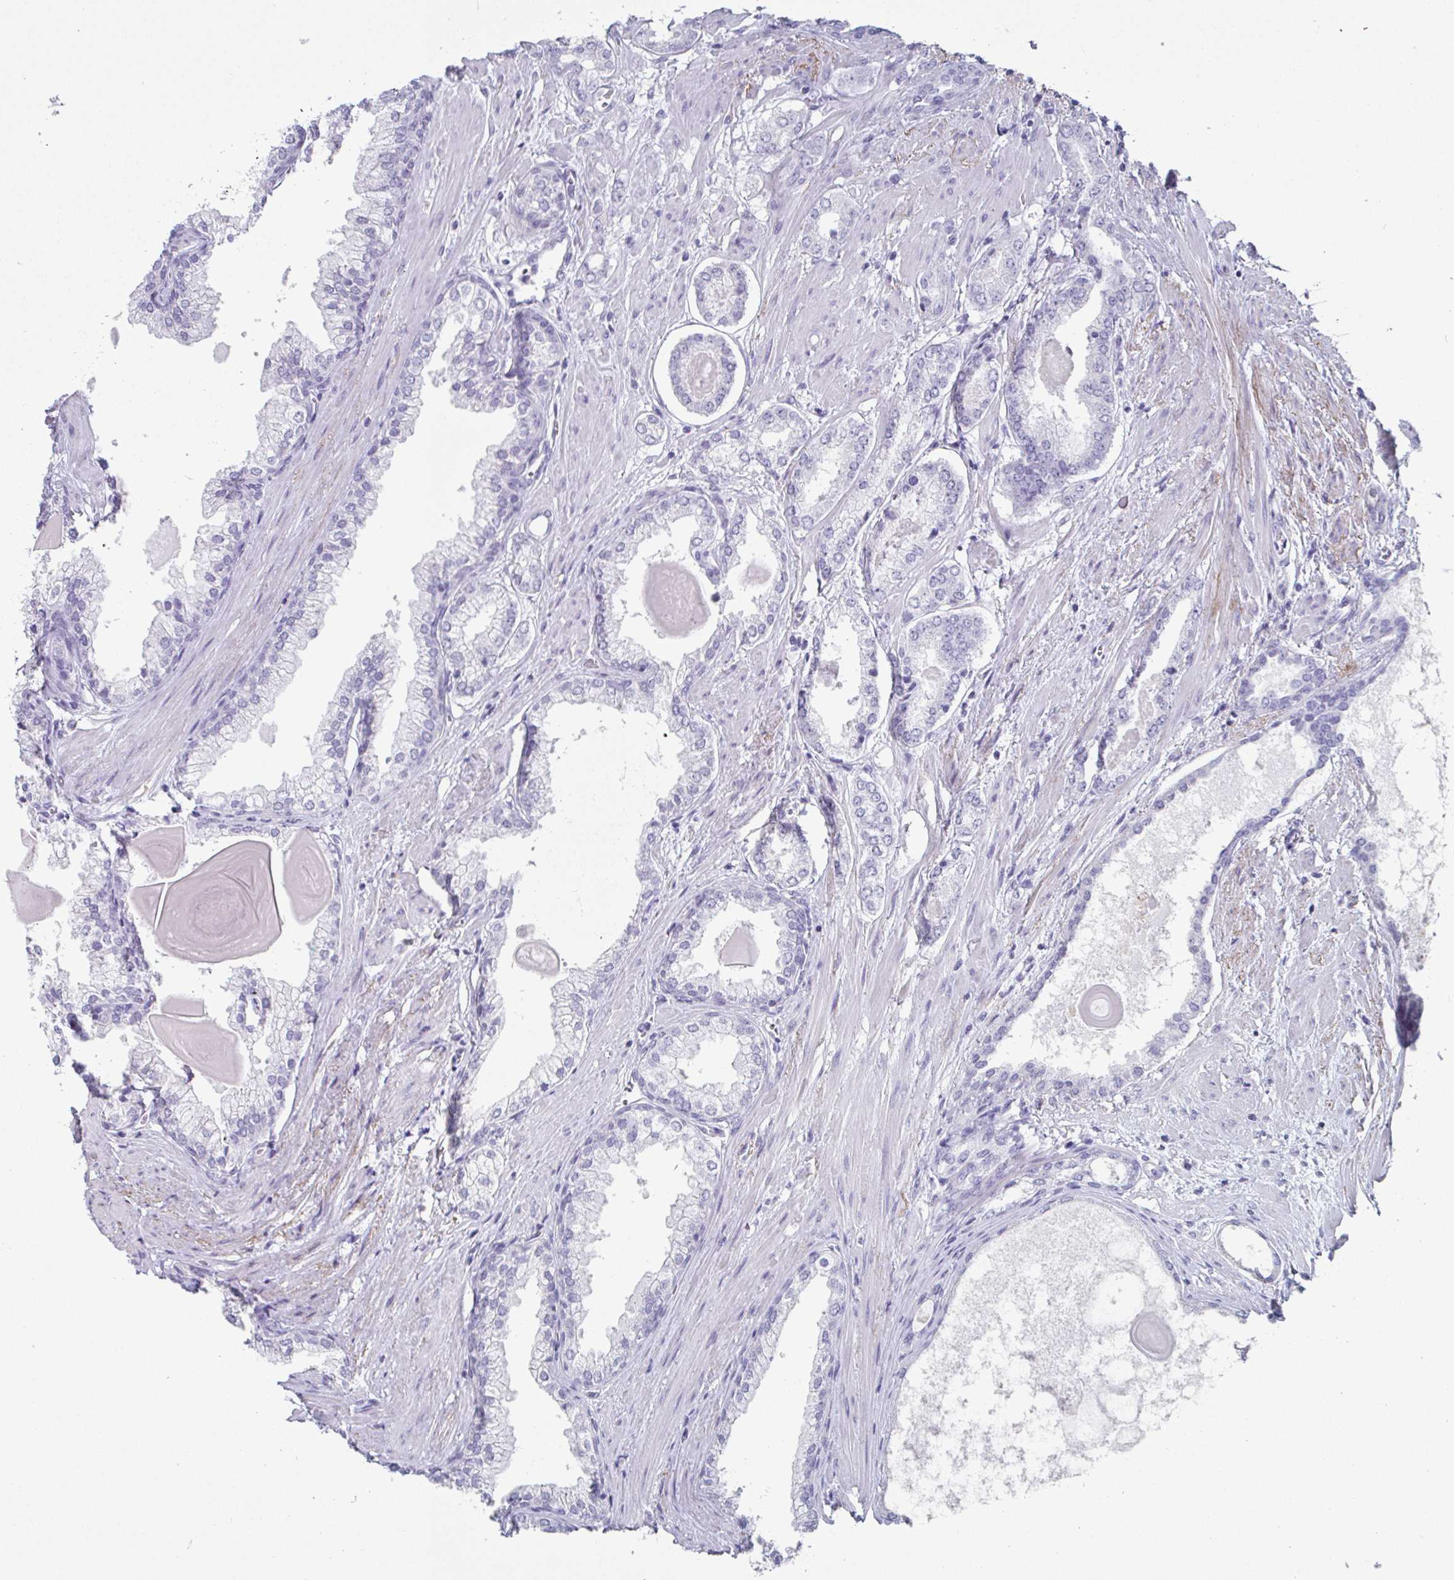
{"staining": {"intensity": "negative", "quantity": "none", "location": "none"}, "tissue": "prostate cancer", "cell_type": "Tumor cells", "image_type": "cancer", "snomed": [{"axis": "morphology", "description": "Adenocarcinoma, Low grade"}, {"axis": "topography", "description": "Prostate"}], "caption": "Photomicrograph shows no protein expression in tumor cells of prostate cancer (adenocarcinoma (low-grade)) tissue.", "gene": "CREG2", "patient": {"sex": "male", "age": 64}}